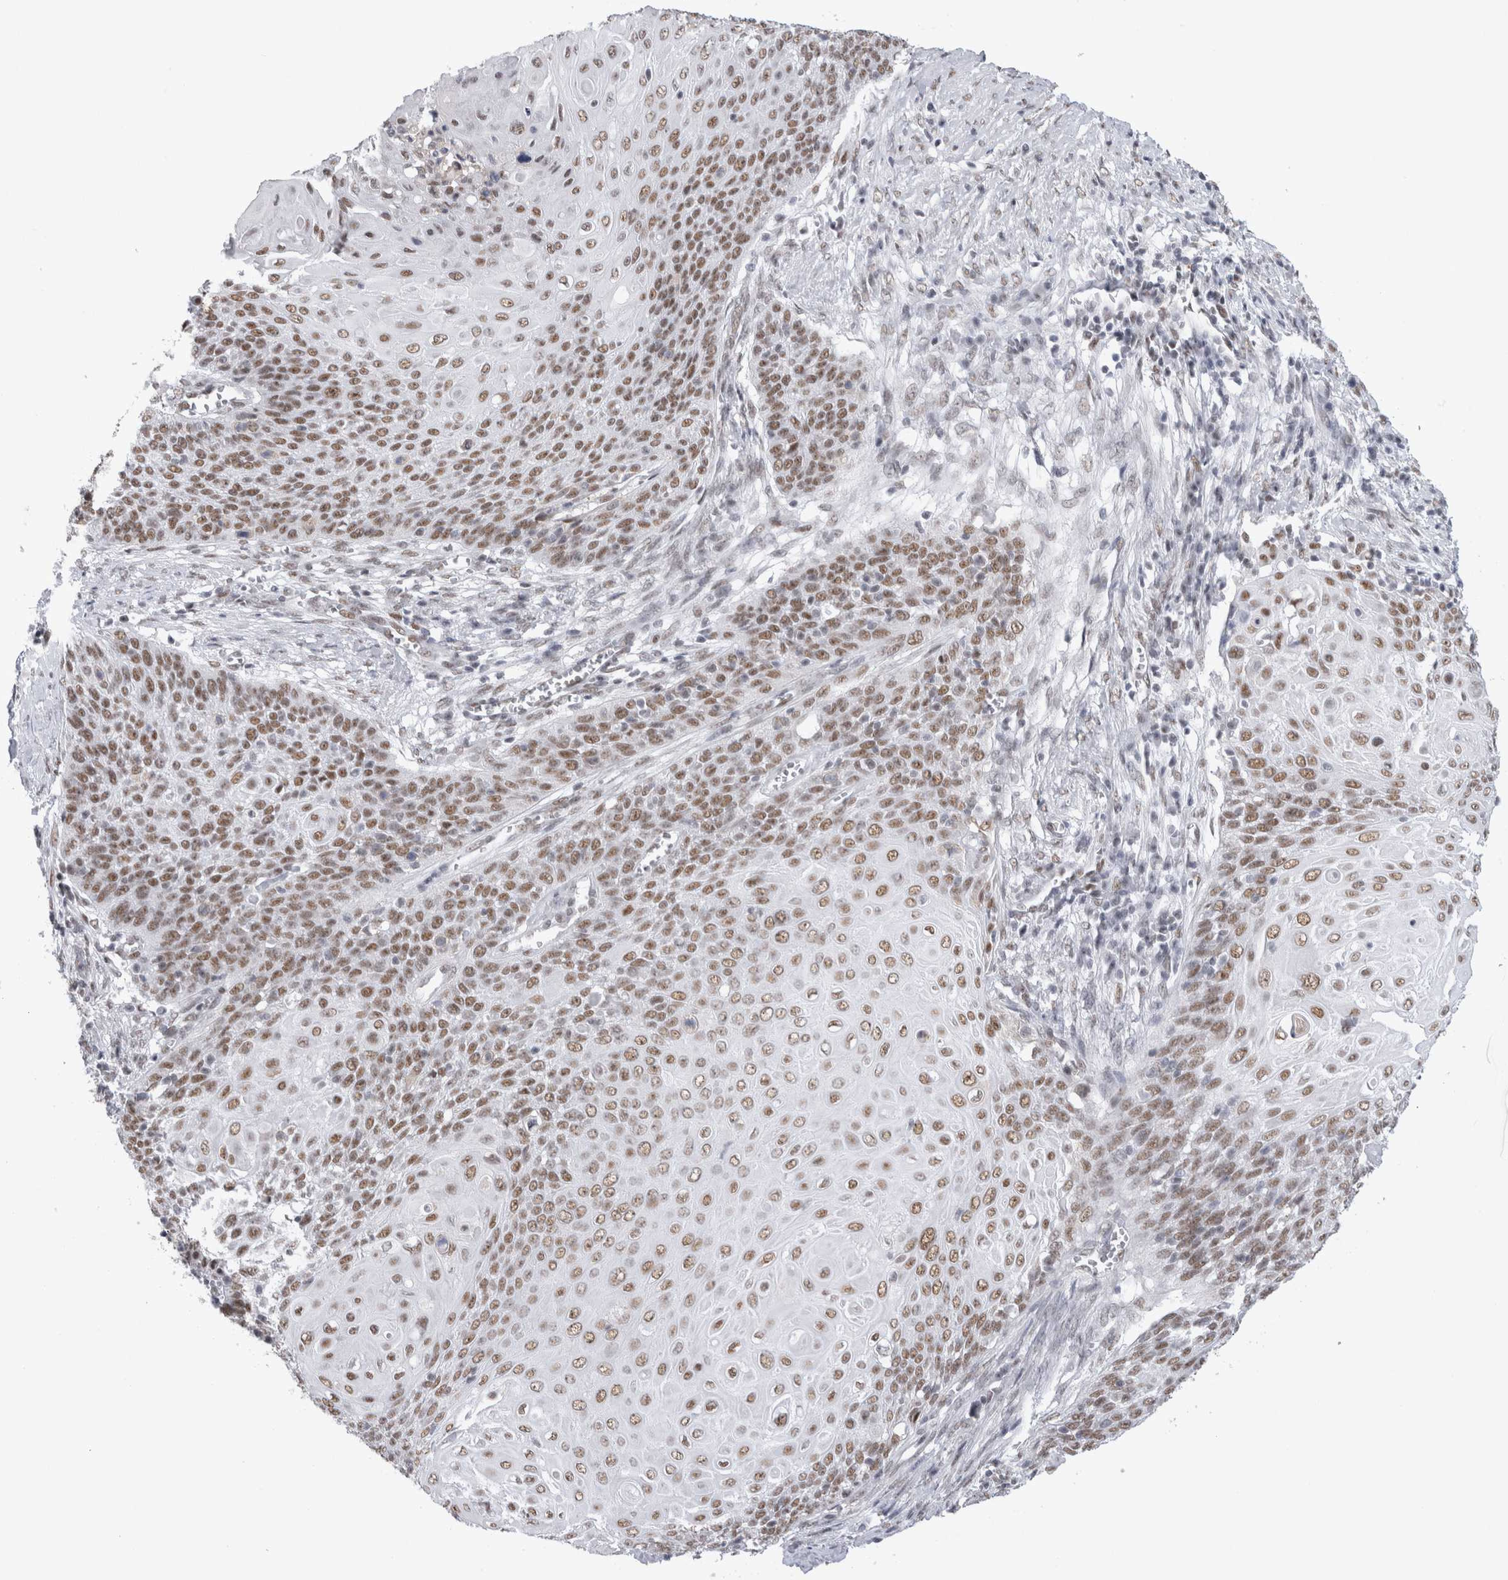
{"staining": {"intensity": "moderate", "quantity": ">75%", "location": "nuclear"}, "tissue": "cervical cancer", "cell_type": "Tumor cells", "image_type": "cancer", "snomed": [{"axis": "morphology", "description": "Squamous cell carcinoma, NOS"}, {"axis": "topography", "description": "Cervix"}], "caption": "Immunohistochemical staining of human cervical cancer (squamous cell carcinoma) shows medium levels of moderate nuclear positivity in approximately >75% of tumor cells. (Stains: DAB (3,3'-diaminobenzidine) in brown, nuclei in blue, Microscopy: brightfield microscopy at high magnification).", "gene": "API5", "patient": {"sex": "female", "age": 39}}